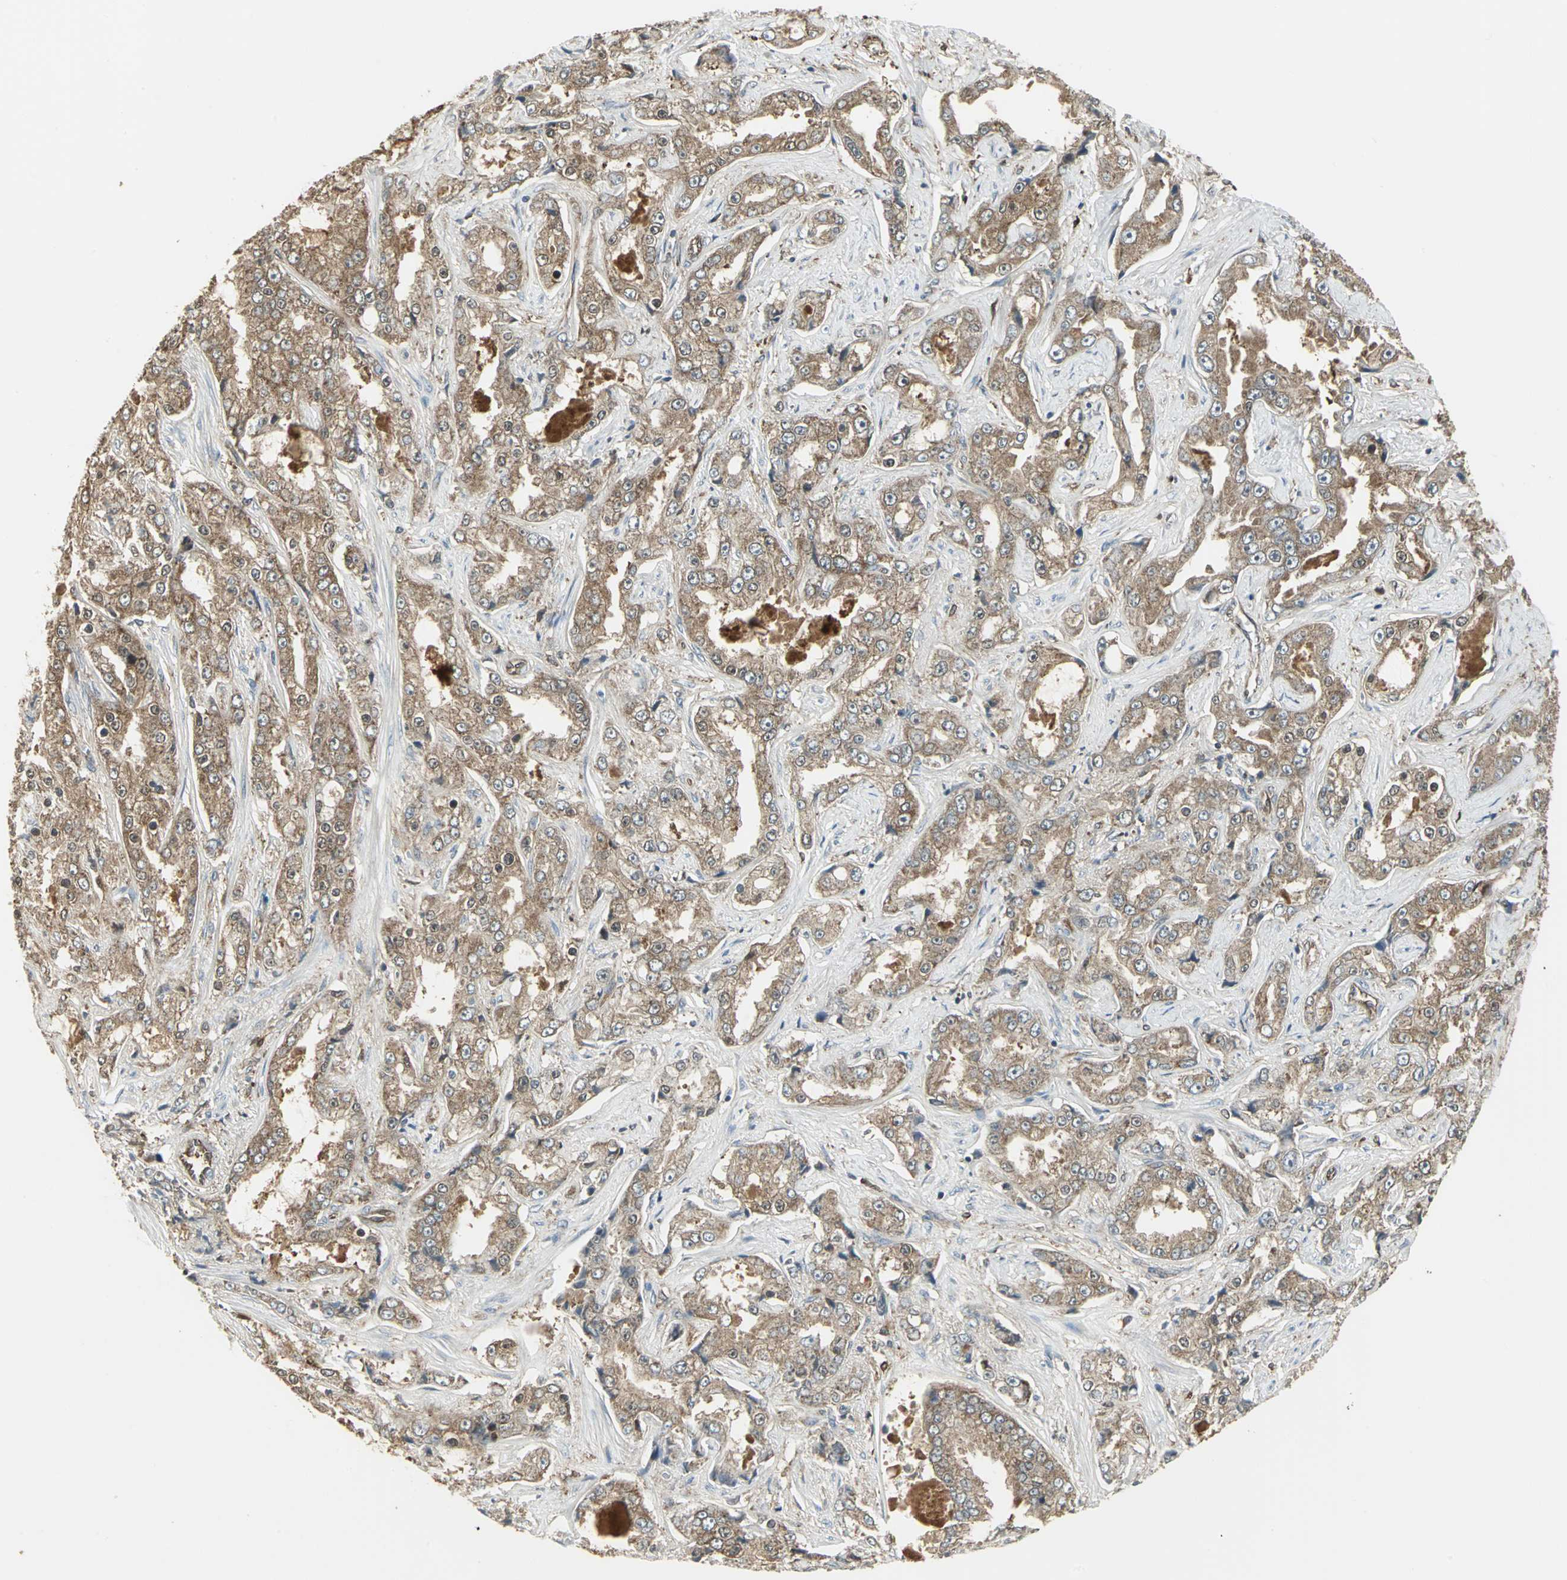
{"staining": {"intensity": "moderate", "quantity": ">75%", "location": "cytoplasmic/membranous"}, "tissue": "prostate cancer", "cell_type": "Tumor cells", "image_type": "cancer", "snomed": [{"axis": "morphology", "description": "Adenocarcinoma, High grade"}, {"axis": "topography", "description": "Prostate"}], "caption": "A histopathology image of high-grade adenocarcinoma (prostate) stained for a protein shows moderate cytoplasmic/membranous brown staining in tumor cells.", "gene": "PRXL2B", "patient": {"sex": "male", "age": 73}}